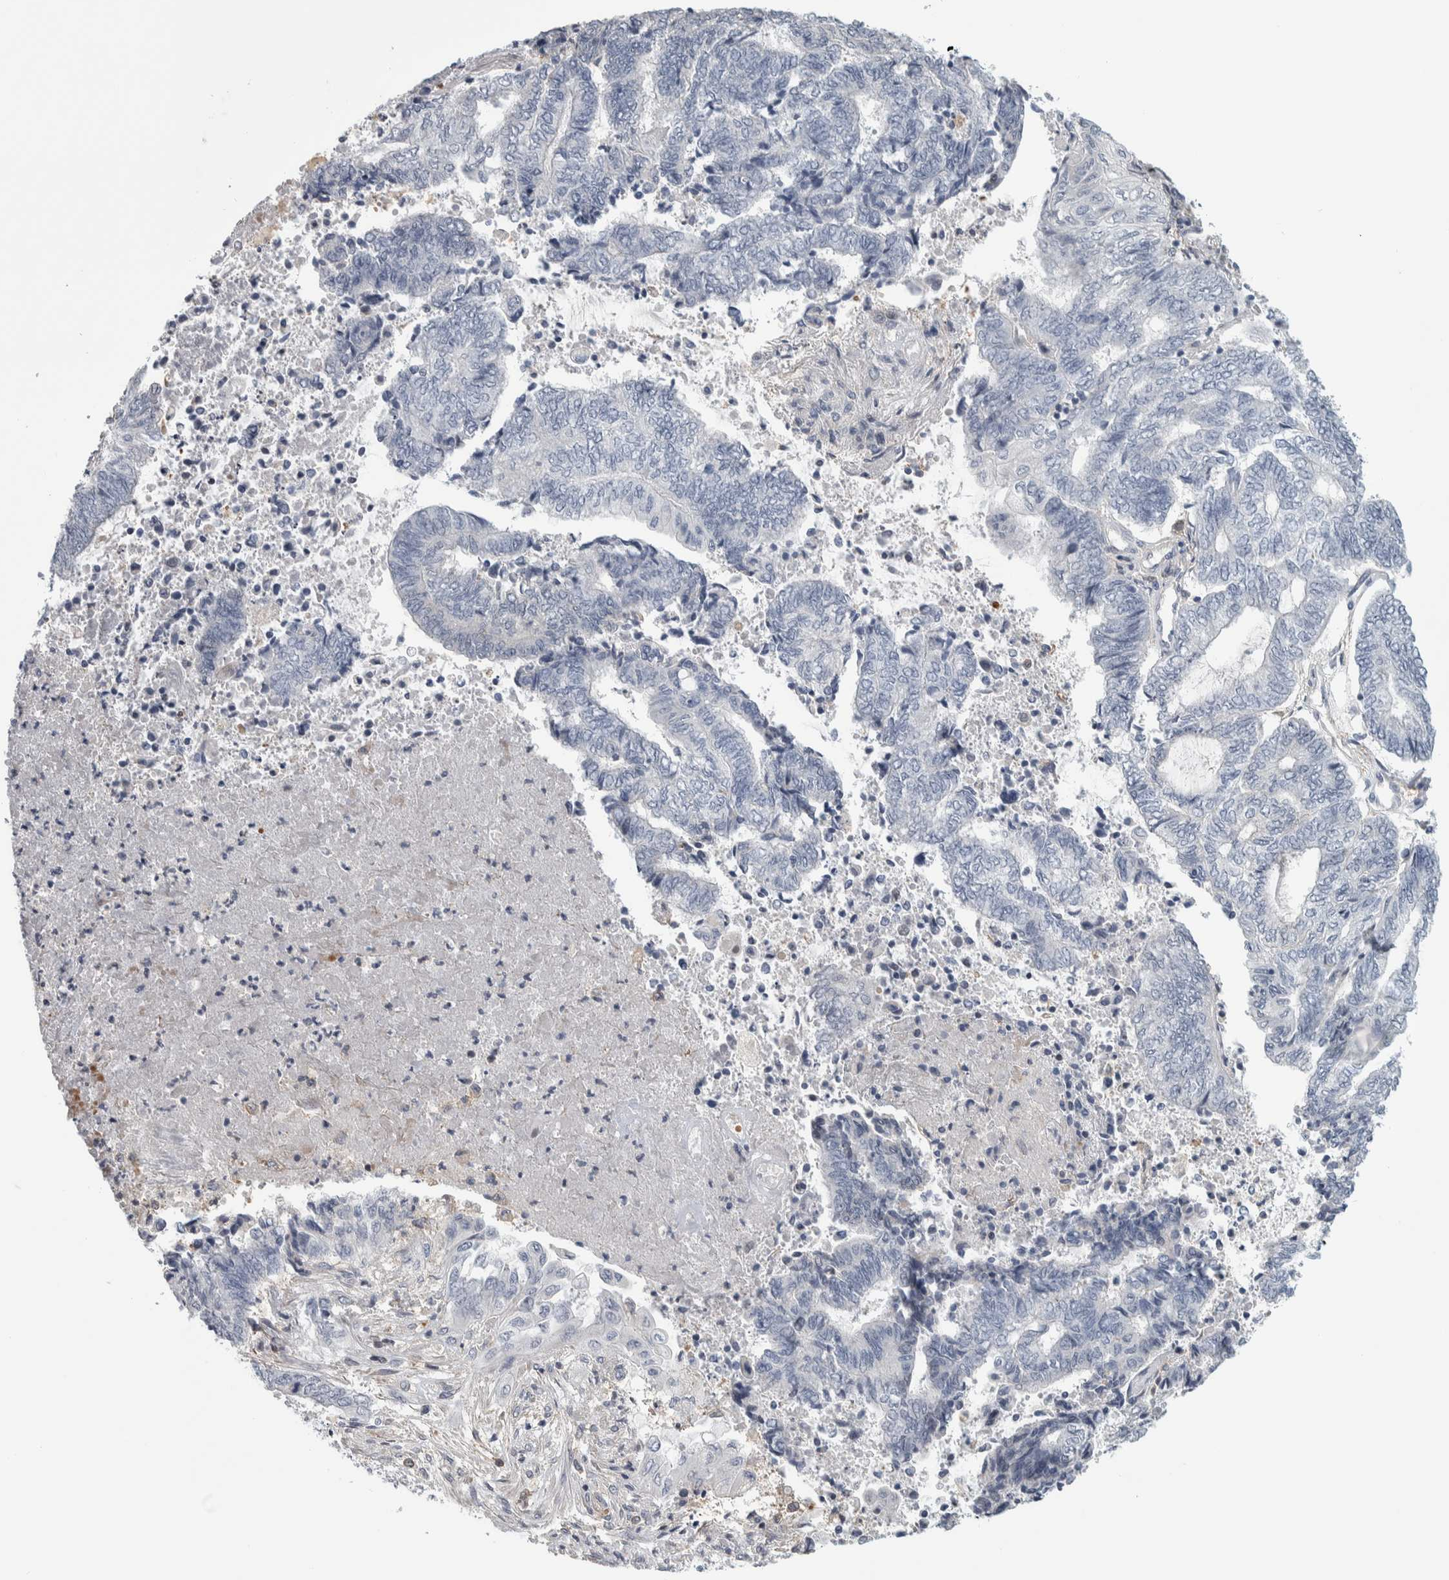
{"staining": {"intensity": "negative", "quantity": "none", "location": "none"}, "tissue": "endometrial cancer", "cell_type": "Tumor cells", "image_type": "cancer", "snomed": [{"axis": "morphology", "description": "Adenocarcinoma, NOS"}, {"axis": "topography", "description": "Uterus"}, {"axis": "topography", "description": "Endometrium"}], "caption": "Endometrial cancer (adenocarcinoma) was stained to show a protein in brown. There is no significant positivity in tumor cells. (Brightfield microscopy of DAB (3,3'-diaminobenzidine) immunohistochemistry (IHC) at high magnification).", "gene": "MSL1", "patient": {"sex": "female", "age": 70}}